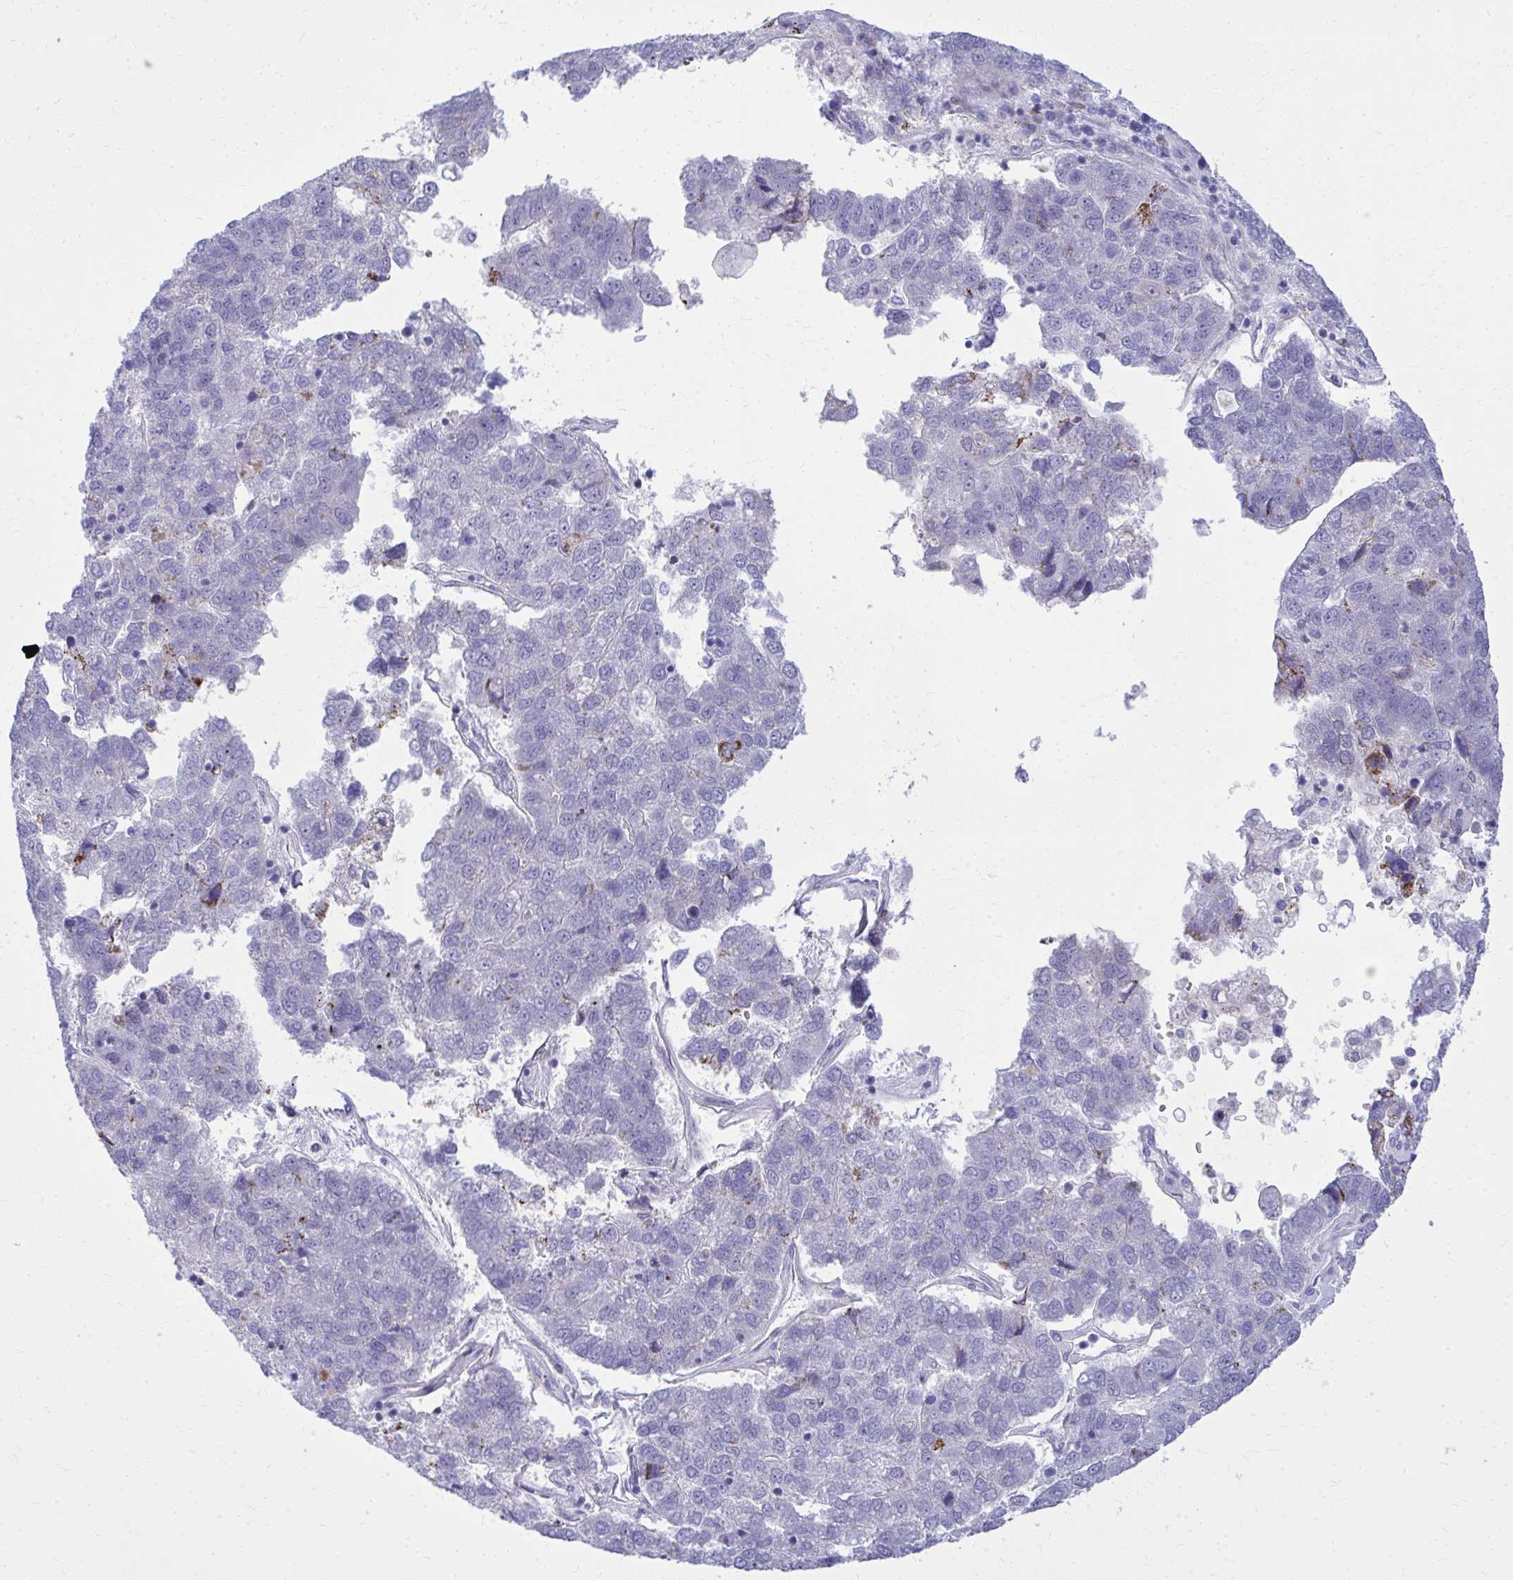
{"staining": {"intensity": "negative", "quantity": "none", "location": "none"}, "tissue": "pancreatic cancer", "cell_type": "Tumor cells", "image_type": "cancer", "snomed": [{"axis": "morphology", "description": "Adenocarcinoma, NOS"}, {"axis": "topography", "description": "Pancreas"}], "caption": "Pancreatic cancer (adenocarcinoma) was stained to show a protein in brown. There is no significant staining in tumor cells.", "gene": "ZNF362", "patient": {"sex": "female", "age": 61}}